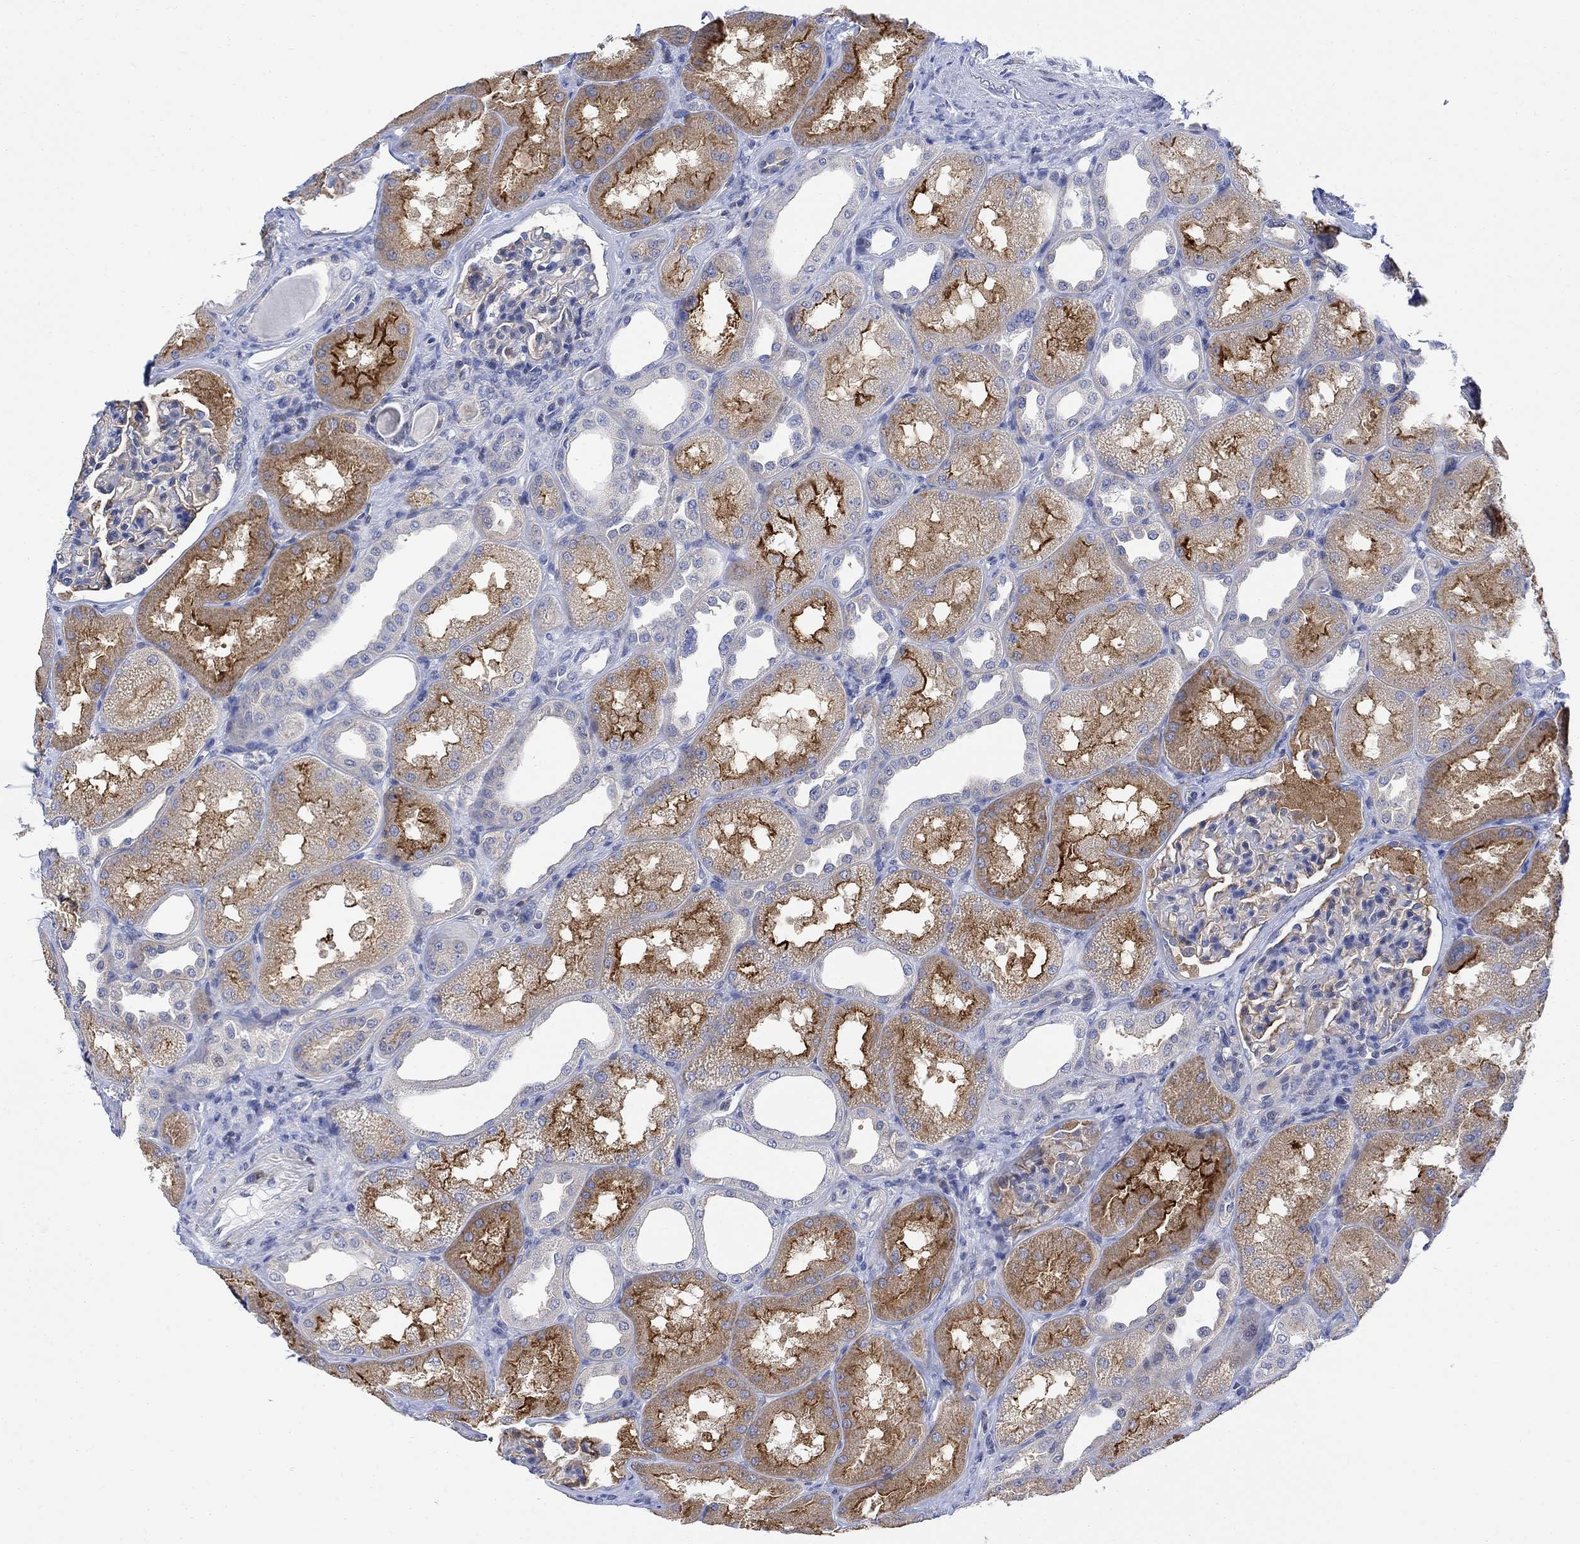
{"staining": {"intensity": "negative", "quantity": "none", "location": "none"}, "tissue": "kidney", "cell_type": "Cells in glomeruli", "image_type": "normal", "snomed": [{"axis": "morphology", "description": "Normal tissue, NOS"}, {"axis": "topography", "description": "Kidney"}], "caption": "Immunohistochemical staining of benign human kidney displays no significant expression in cells in glomeruli. (DAB (3,3'-diaminobenzidine) immunohistochemistry (IHC), high magnification).", "gene": "ARSK", "patient": {"sex": "male", "age": 61}}